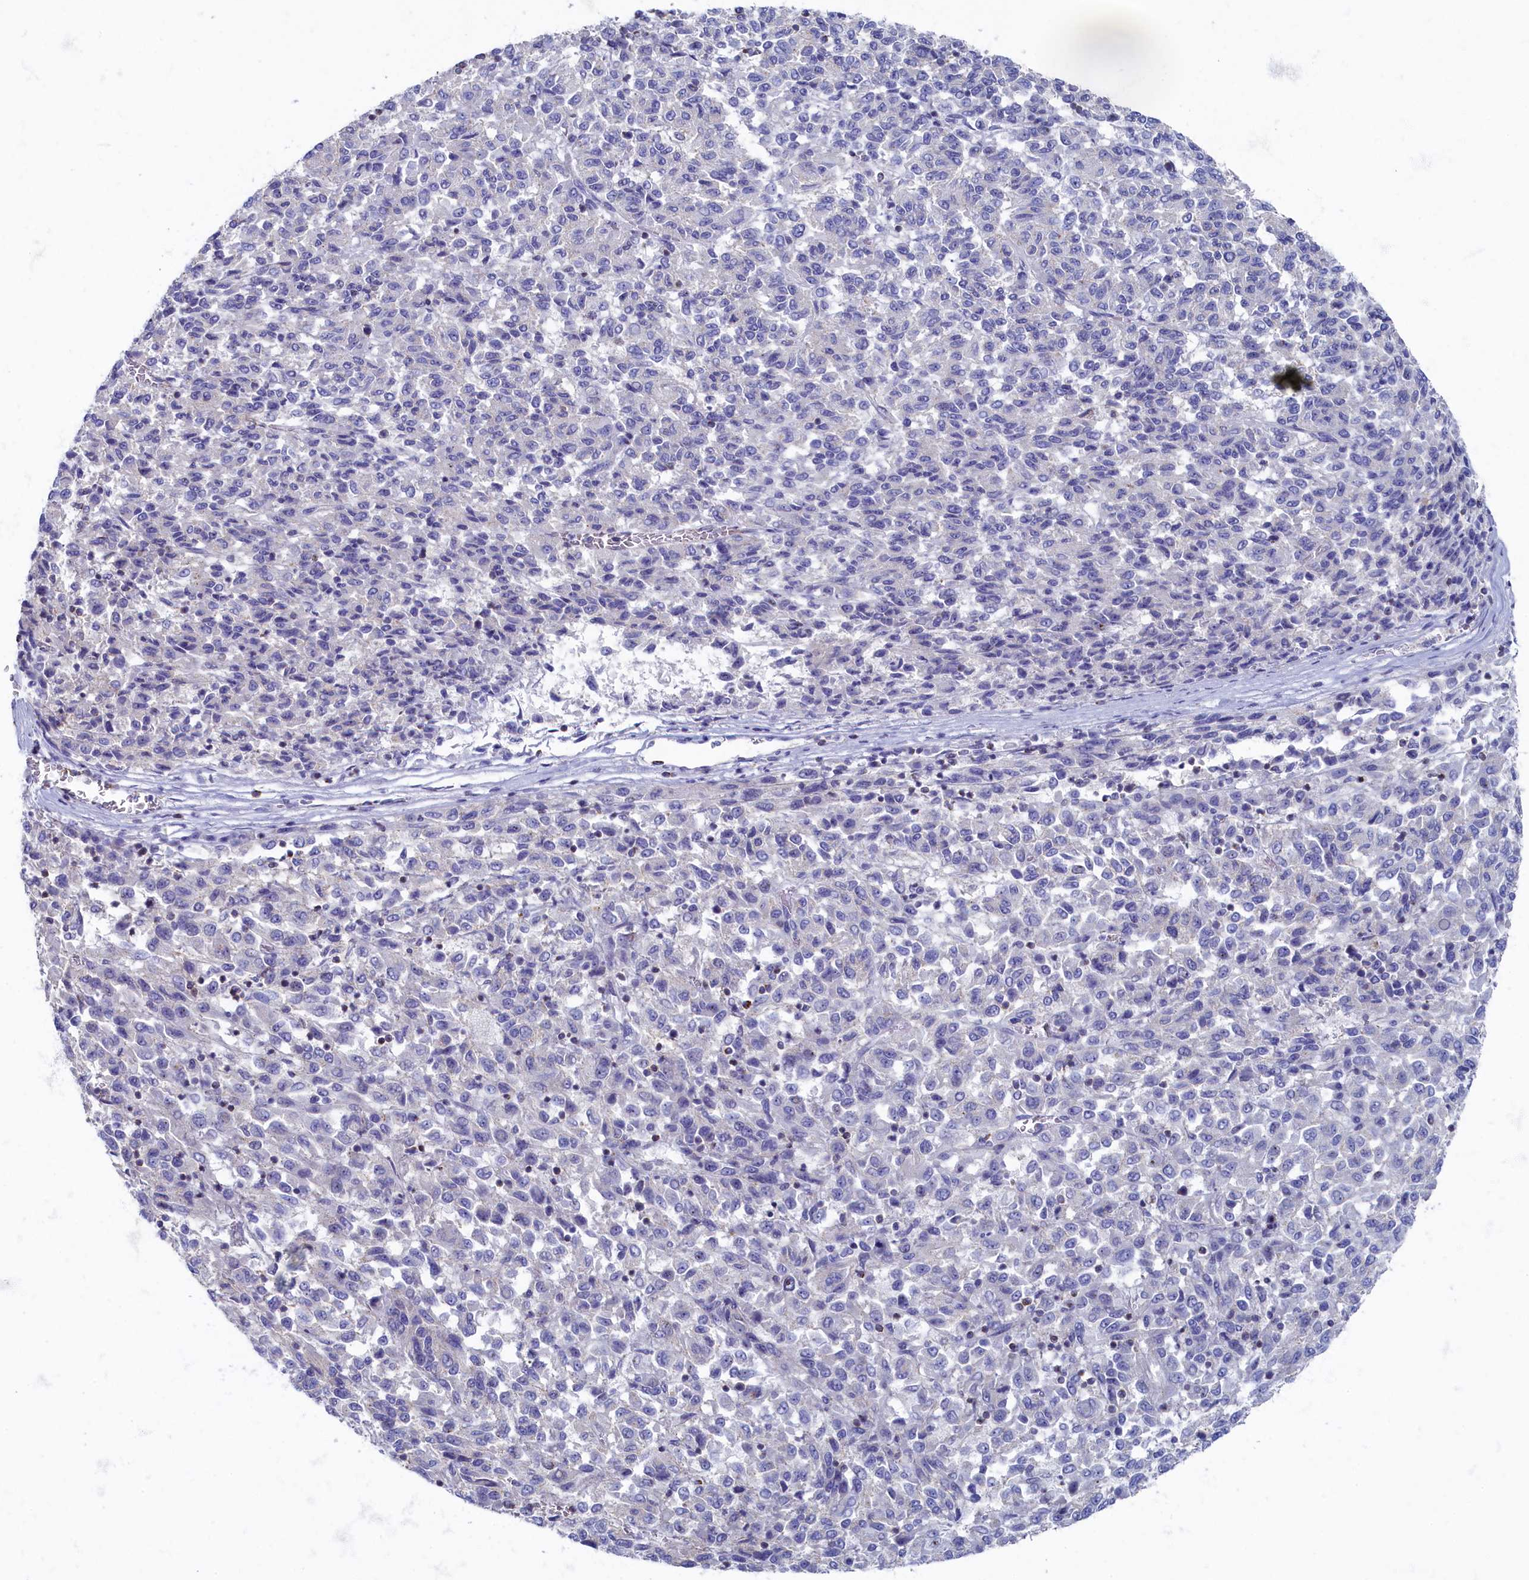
{"staining": {"intensity": "negative", "quantity": "none", "location": "none"}, "tissue": "melanoma", "cell_type": "Tumor cells", "image_type": "cancer", "snomed": [{"axis": "morphology", "description": "Malignant melanoma, Metastatic site"}, {"axis": "topography", "description": "Lung"}], "caption": "Immunohistochemical staining of melanoma exhibits no significant expression in tumor cells.", "gene": "OCIAD2", "patient": {"sex": "male", "age": 64}}